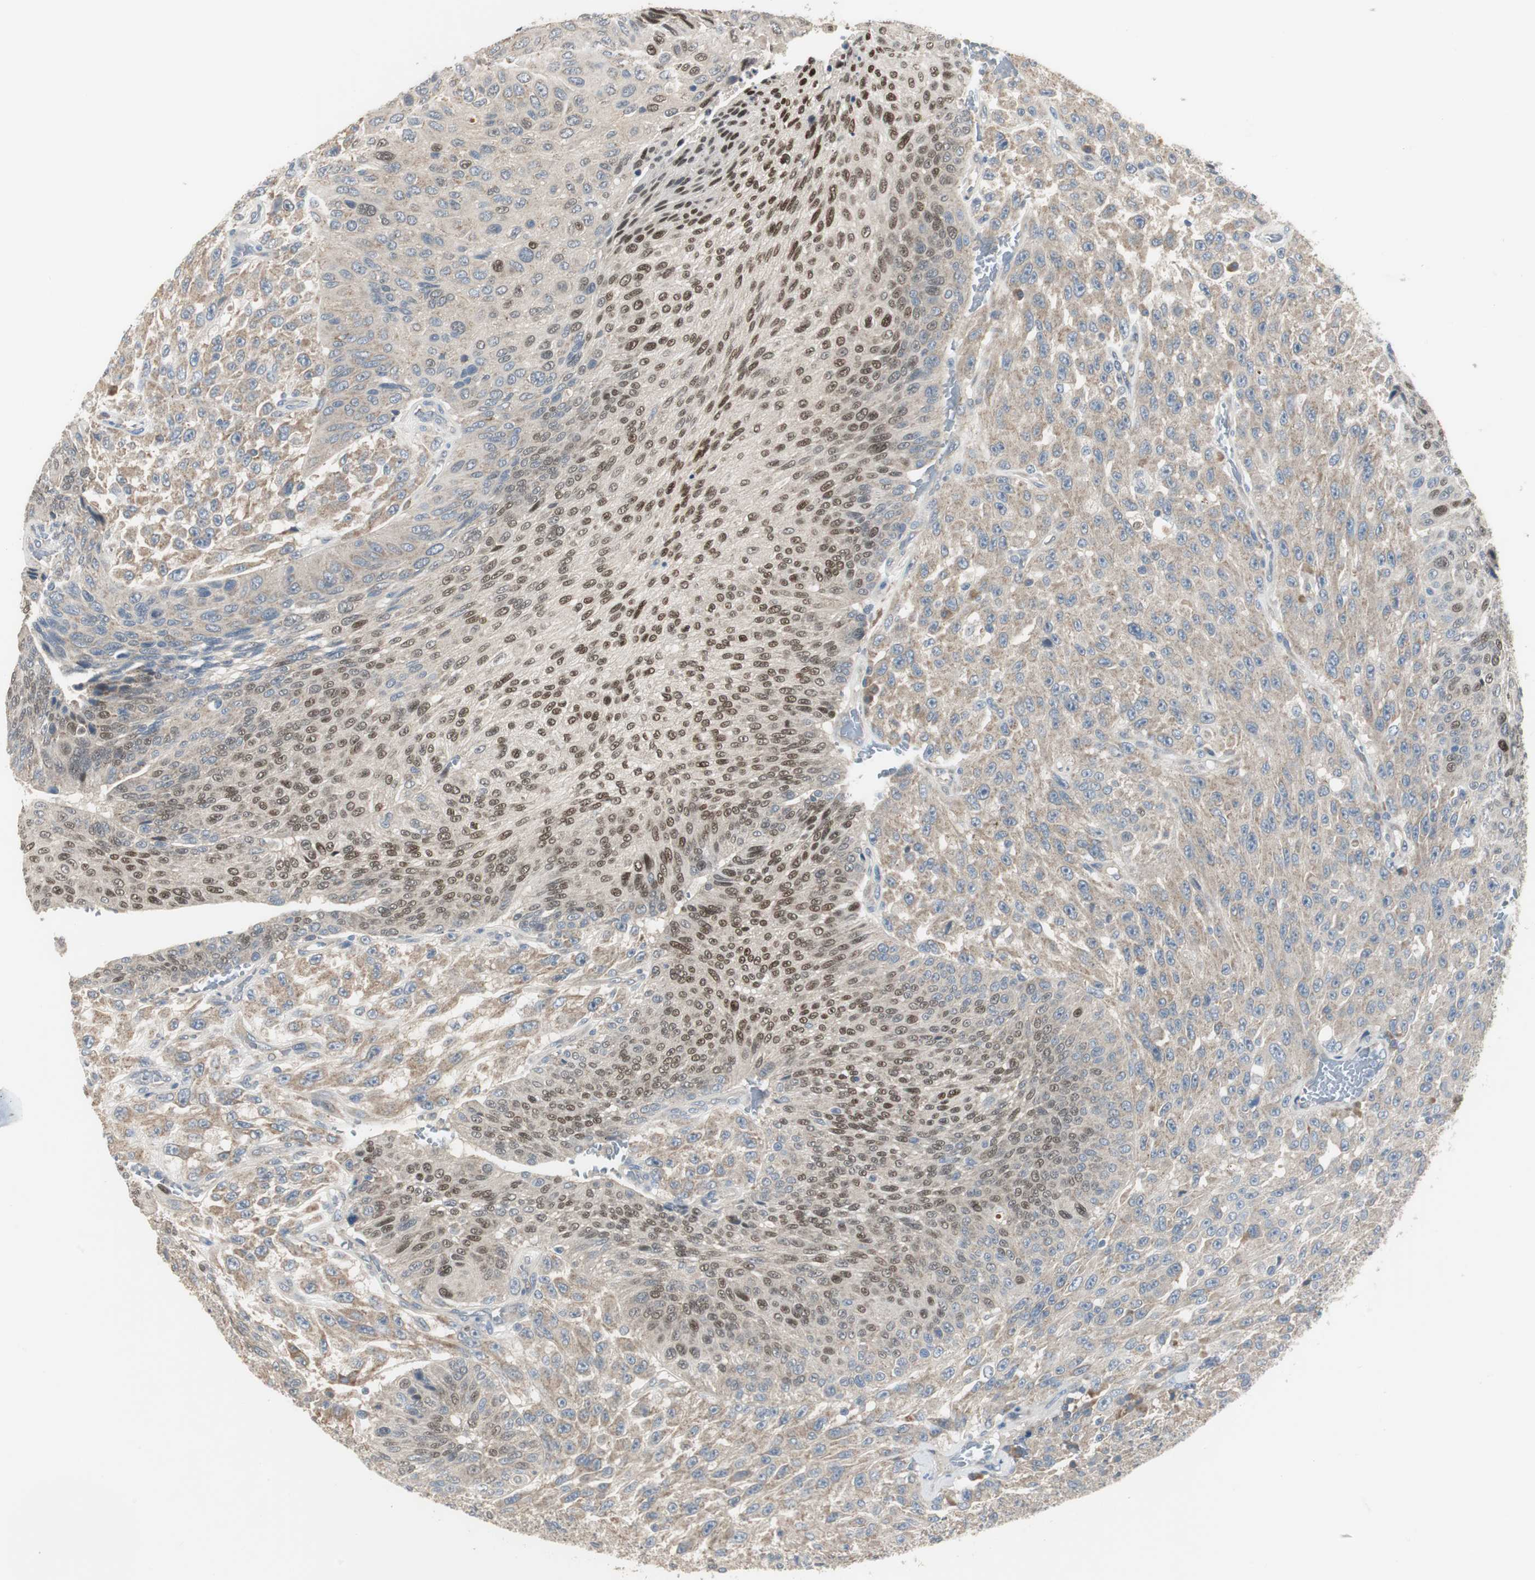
{"staining": {"intensity": "strong", "quantity": "25%-75%", "location": "nuclear"}, "tissue": "urothelial cancer", "cell_type": "Tumor cells", "image_type": "cancer", "snomed": [{"axis": "morphology", "description": "Urothelial carcinoma, High grade"}, {"axis": "topography", "description": "Urinary bladder"}], "caption": "High-power microscopy captured an IHC histopathology image of high-grade urothelial carcinoma, revealing strong nuclear positivity in about 25%-75% of tumor cells.", "gene": "MYT1", "patient": {"sex": "male", "age": 66}}